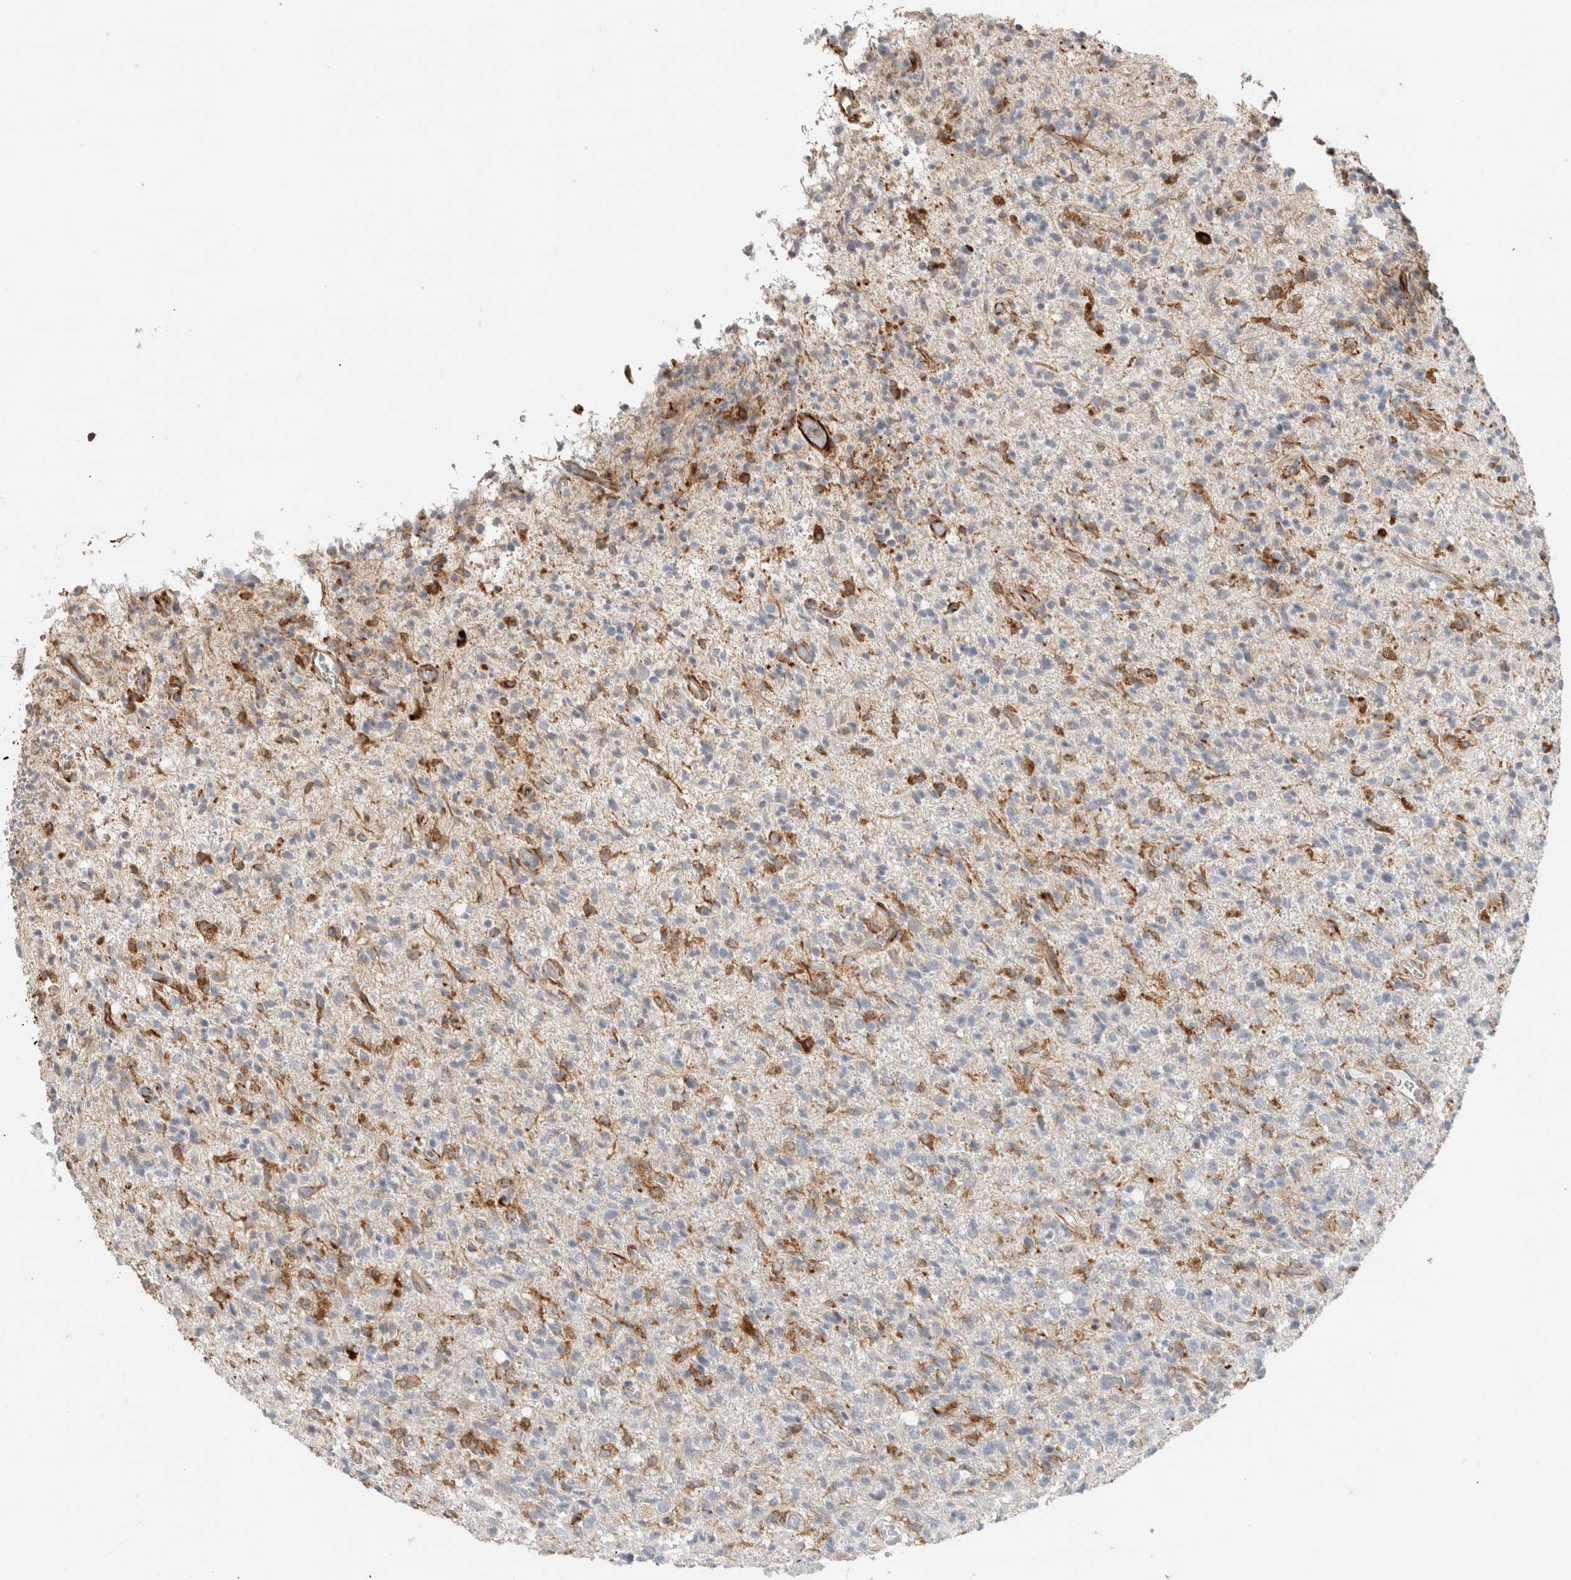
{"staining": {"intensity": "negative", "quantity": "none", "location": "none"}, "tissue": "glioma", "cell_type": "Tumor cells", "image_type": "cancer", "snomed": [{"axis": "morphology", "description": "Glioma, malignant, High grade"}, {"axis": "topography", "description": "Brain"}], "caption": "DAB (3,3'-diaminobenzidine) immunohistochemical staining of glioma demonstrates no significant expression in tumor cells. The staining was performed using DAB (3,3'-diaminobenzidine) to visualize the protein expression in brown, while the nuclei were stained in blue with hematoxylin (Magnification: 20x).", "gene": "LY86", "patient": {"sex": "female", "age": 57}}